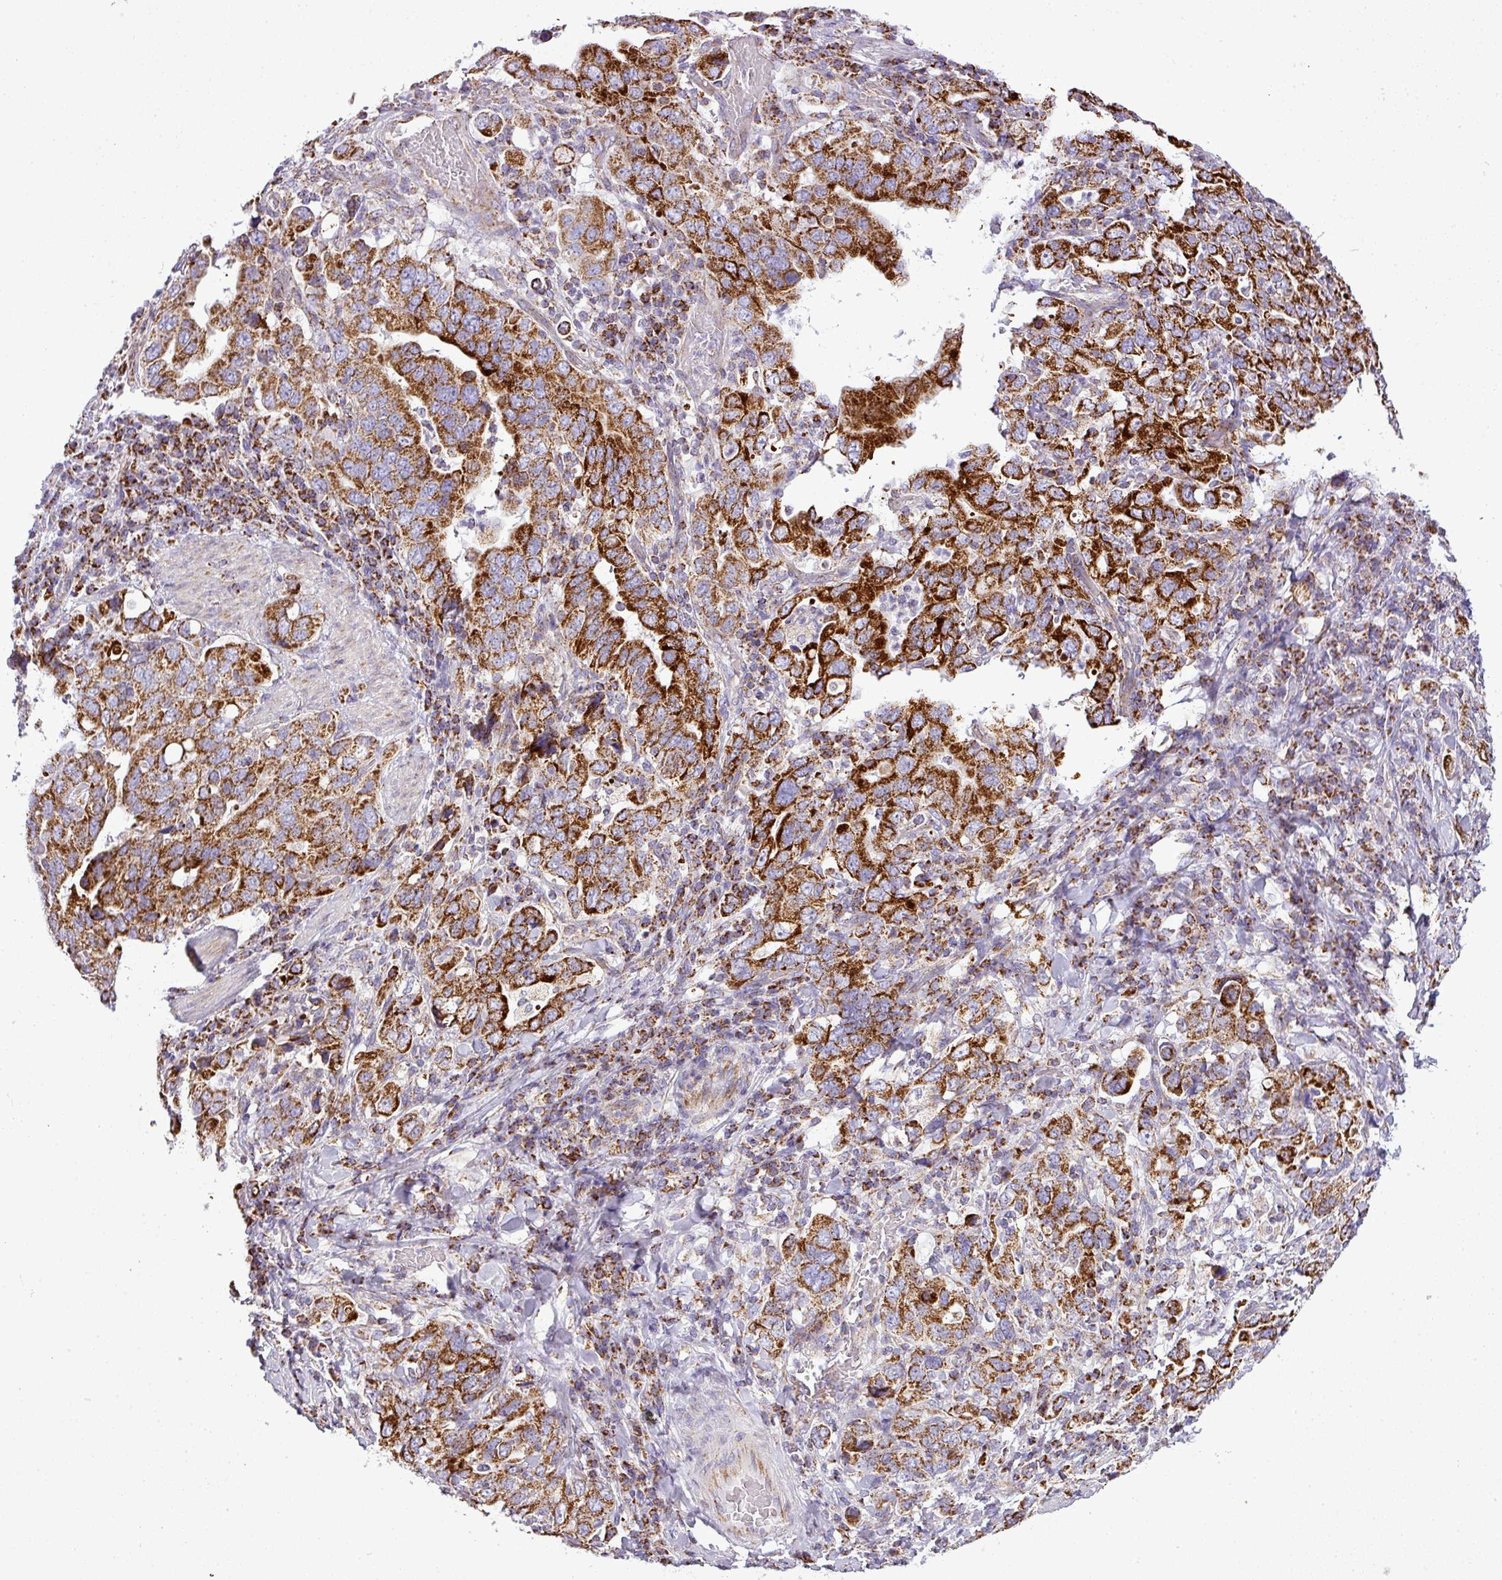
{"staining": {"intensity": "strong", "quantity": ">75%", "location": "cytoplasmic/membranous"}, "tissue": "stomach cancer", "cell_type": "Tumor cells", "image_type": "cancer", "snomed": [{"axis": "morphology", "description": "Adenocarcinoma, NOS"}, {"axis": "topography", "description": "Stomach, upper"}], "caption": "Tumor cells reveal strong cytoplasmic/membranous positivity in about >75% of cells in stomach cancer.", "gene": "ZNF81", "patient": {"sex": "male", "age": 62}}